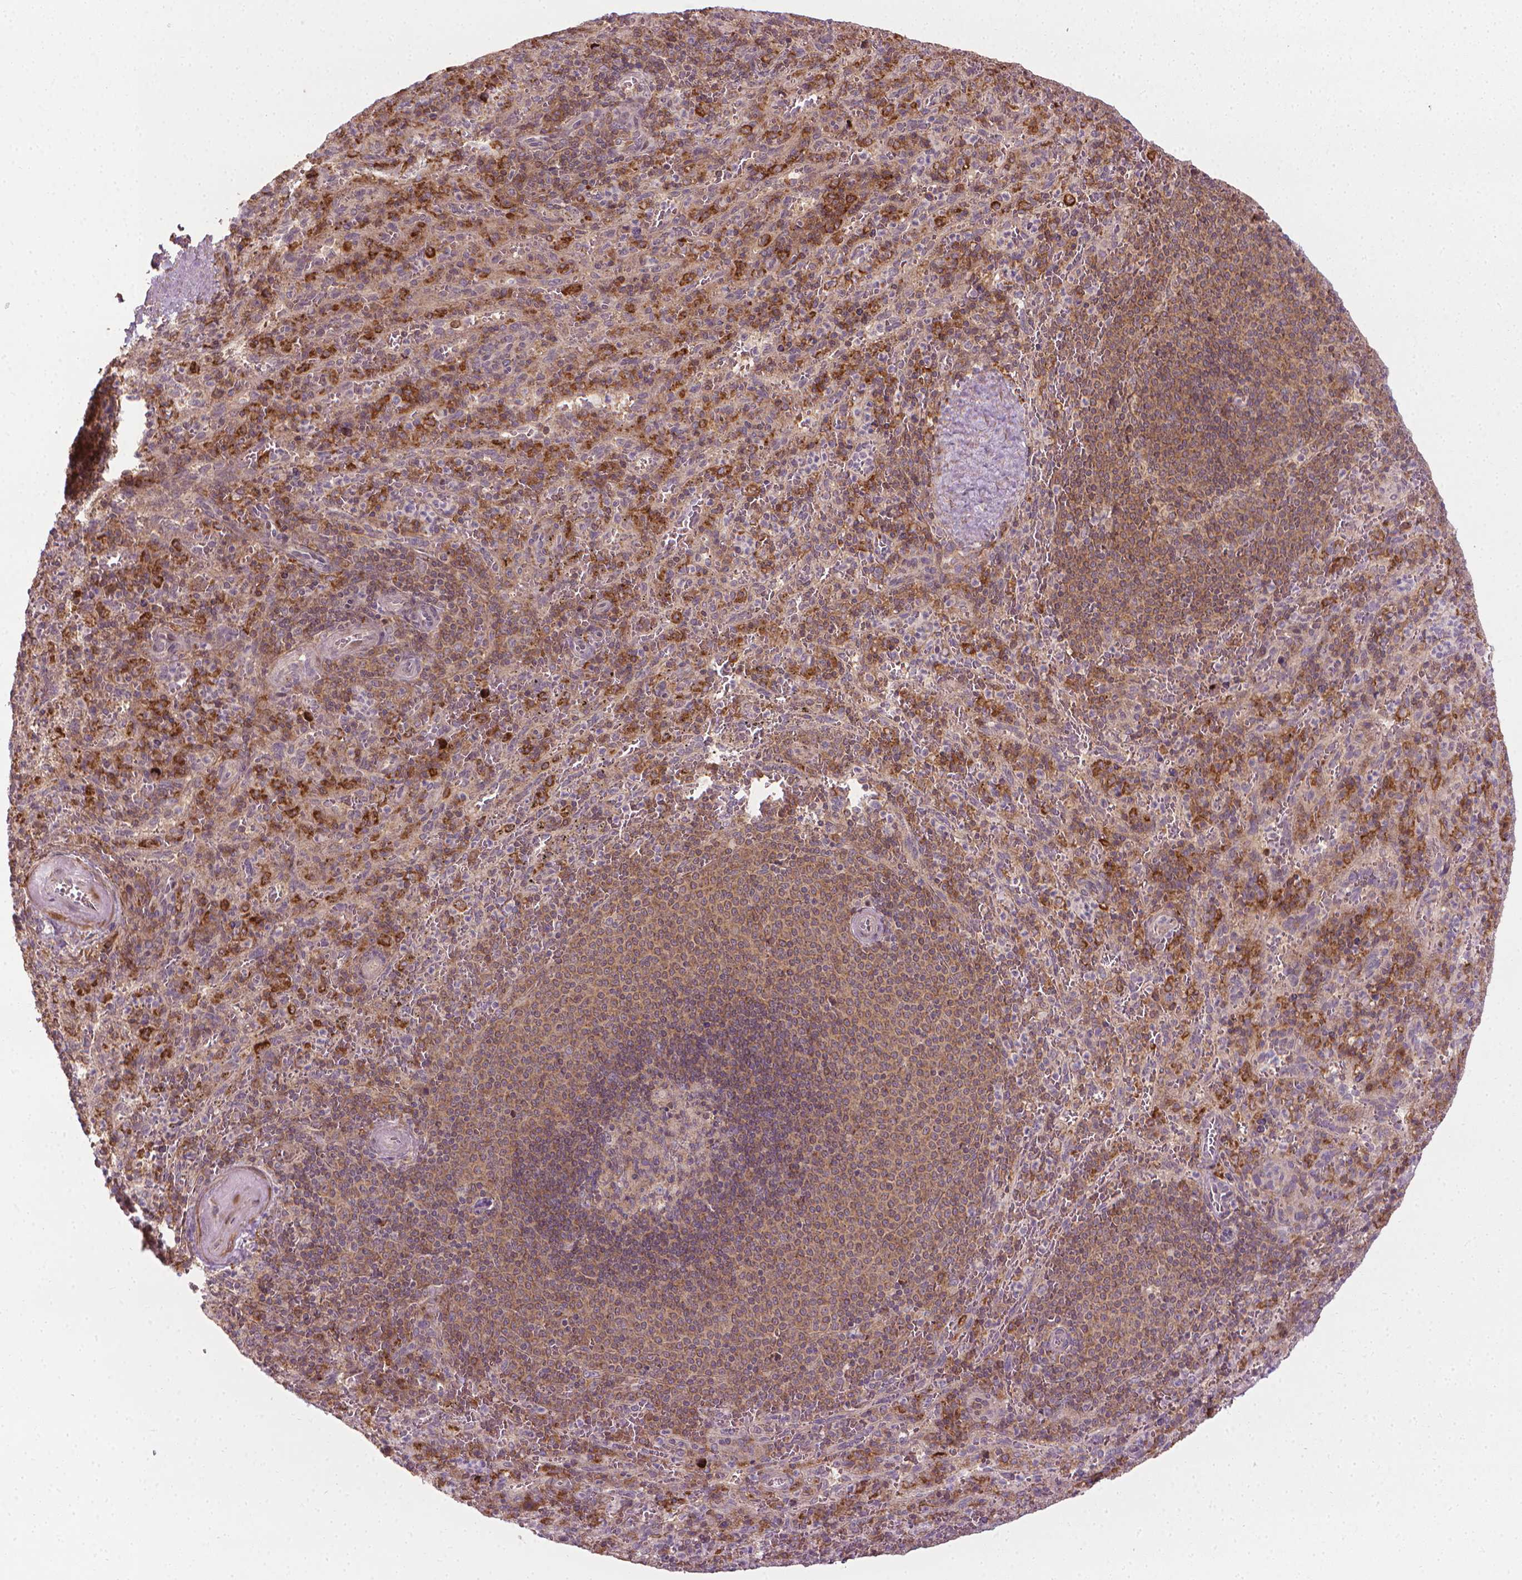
{"staining": {"intensity": "moderate", "quantity": ">75%", "location": "cytoplasmic/membranous"}, "tissue": "spleen", "cell_type": "Cells in red pulp", "image_type": "normal", "snomed": [{"axis": "morphology", "description": "Normal tissue, NOS"}, {"axis": "topography", "description": "Spleen"}], "caption": "Immunohistochemistry (IHC) image of unremarkable spleen: spleen stained using immunohistochemistry shows medium levels of moderate protein expression localized specifically in the cytoplasmic/membranous of cells in red pulp, appearing as a cytoplasmic/membranous brown color.", "gene": "PRAG1", "patient": {"sex": "male", "age": 57}}